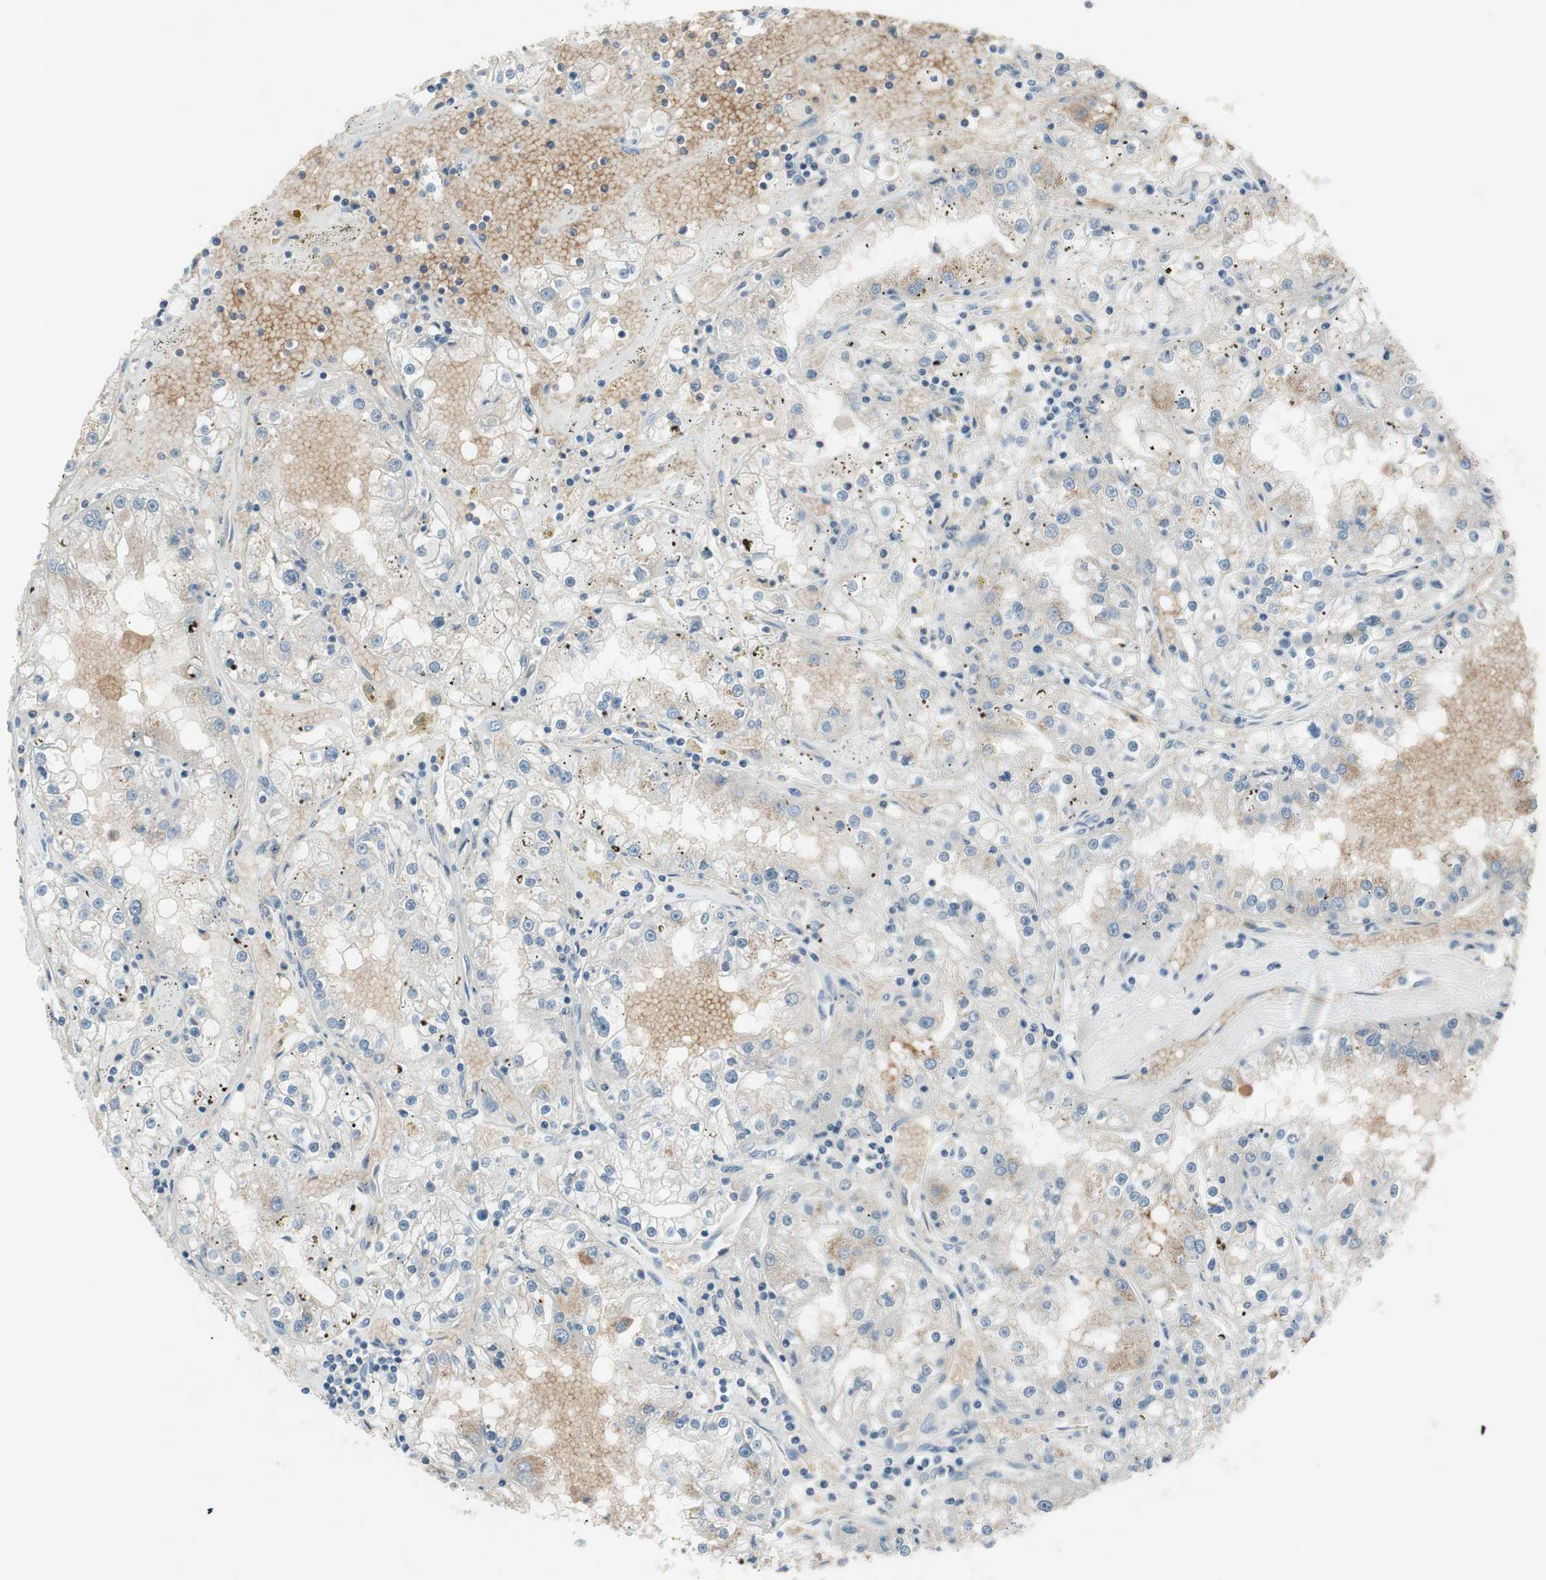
{"staining": {"intensity": "weak", "quantity": "<25%", "location": "cytoplasmic/membranous"}, "tissue": "renal cancer", "cell_type": "Tumor cells", "image_type": "cancer", "snomed": [{"axis": "morphology", "description": "Adenocarcinoma, NOS"}, {"axis": "topography", "description": "Kidney"}], "caption": "The histopathology image demonstrates no significant staining in tumor cells of adenocarcinoma (renal). The staining was performed using DAB (3,3'-diaminobenzidine) to visualize the protein expression in brown, while the nuclei were stained in blue with hematoxylin (Magnification: 20x).", "gene": "GYPC", "patient": {"sex": "male", "age": 56}}